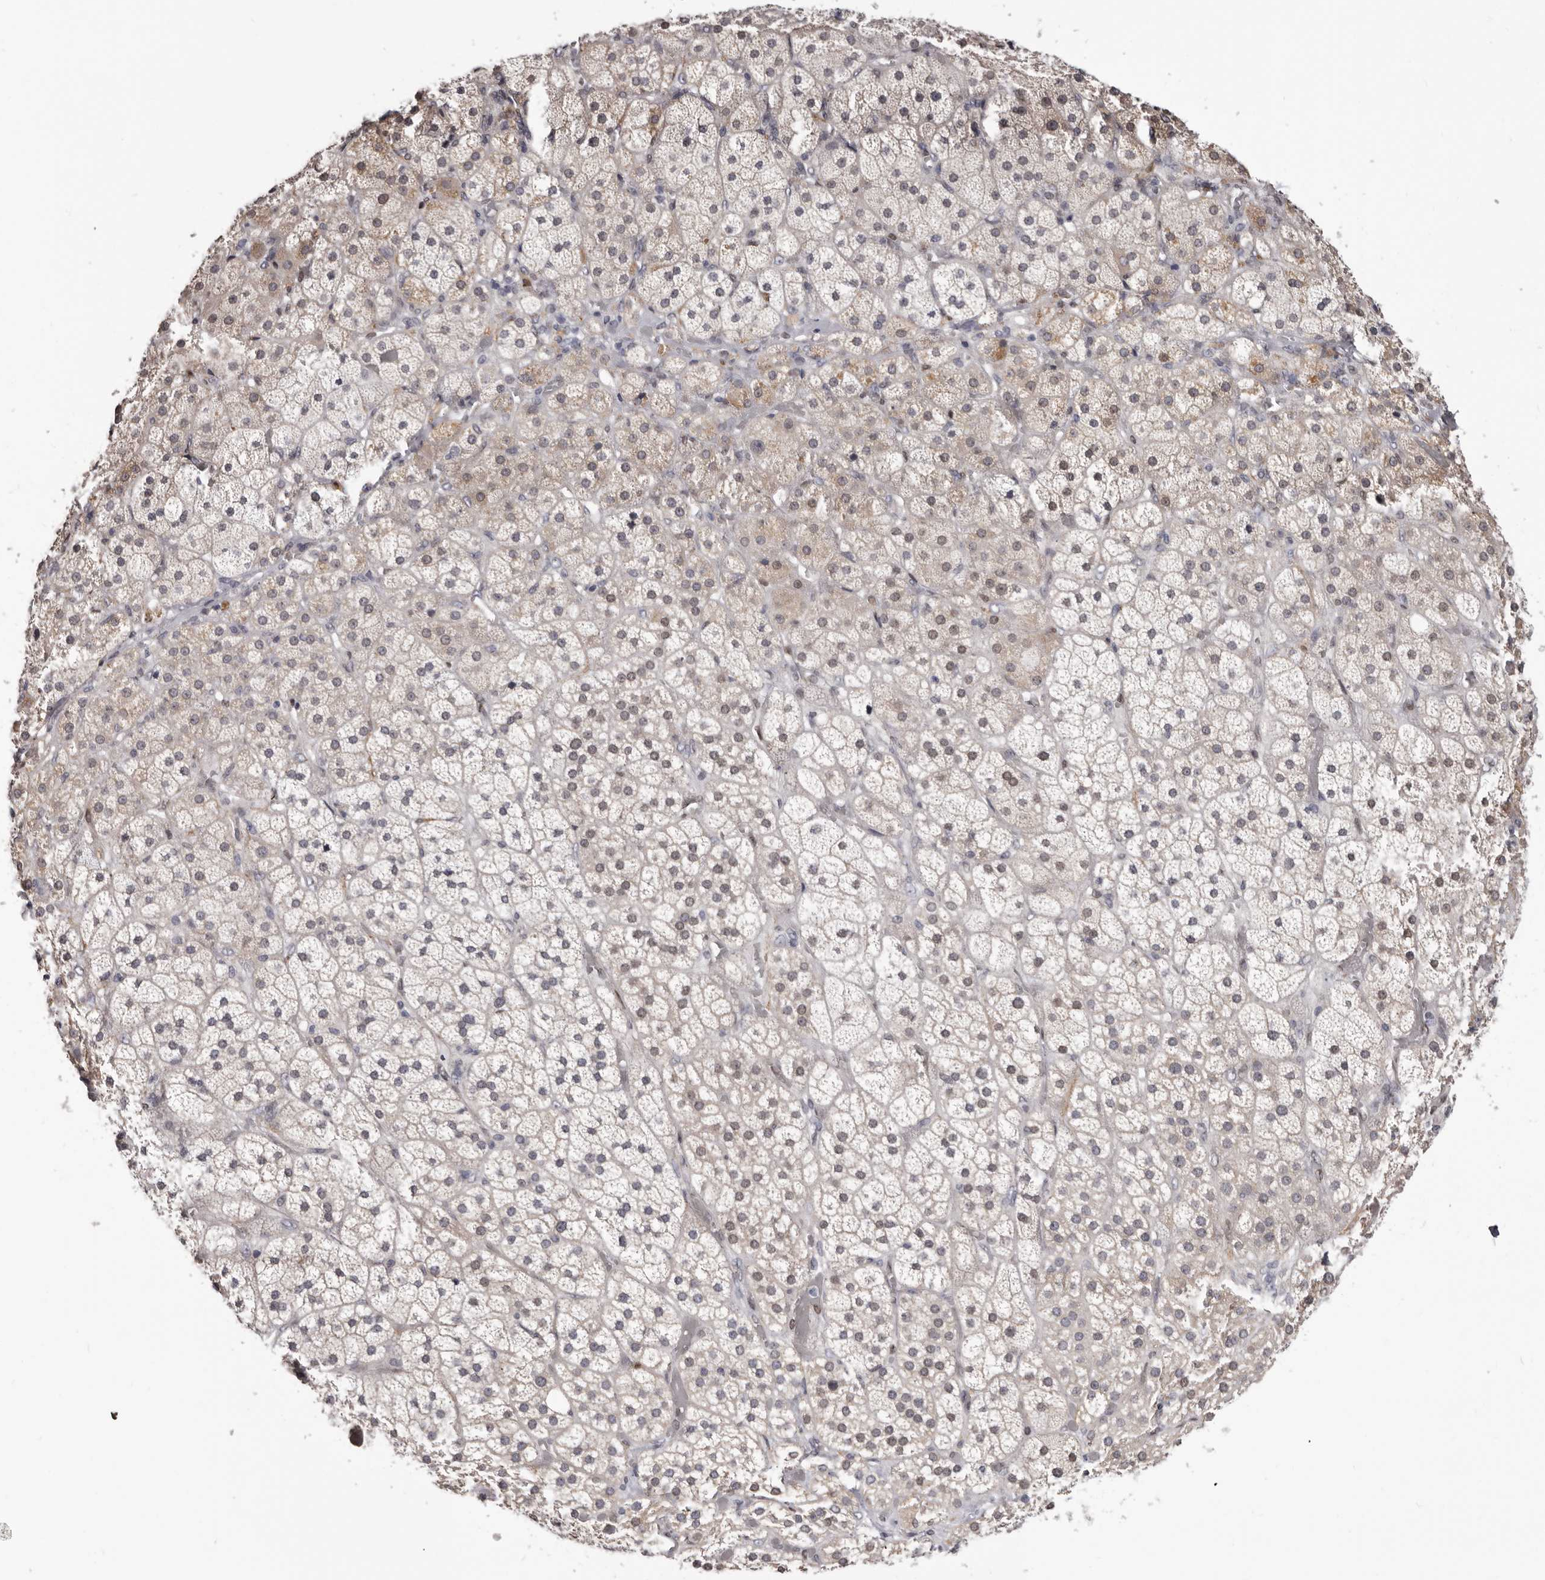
{"staining": {"intensity": "weak", "quantity": "25%-75%", "location": "cytoplasmic/membranous,nuclear"}, "tissue": "adrenal gland", "cell_type": "Glandular cells", "image_type": "normal", "snomed": [{"axis": "morphology", "description": "Normal tissue, NOS"}, {"axis": "topography", "description": "Adrenal gland"}], "caption": "IHC staining of normal adrenal gland, which reveals low levels of weak cytoplasmic/membranous,nuclear positivity in approximately 25%-75% of glandular cells indicating weak cytoplasmic/membranous,nuclear protein positivity. The staining was performed using DAB (3,3'-diaminobenzidine) (brown) for protein detection and nuclei were counterstained in hematoxylin (blue).", "gene": "KHDRBS2", "patient": {"sex": "male", "age": 57}}